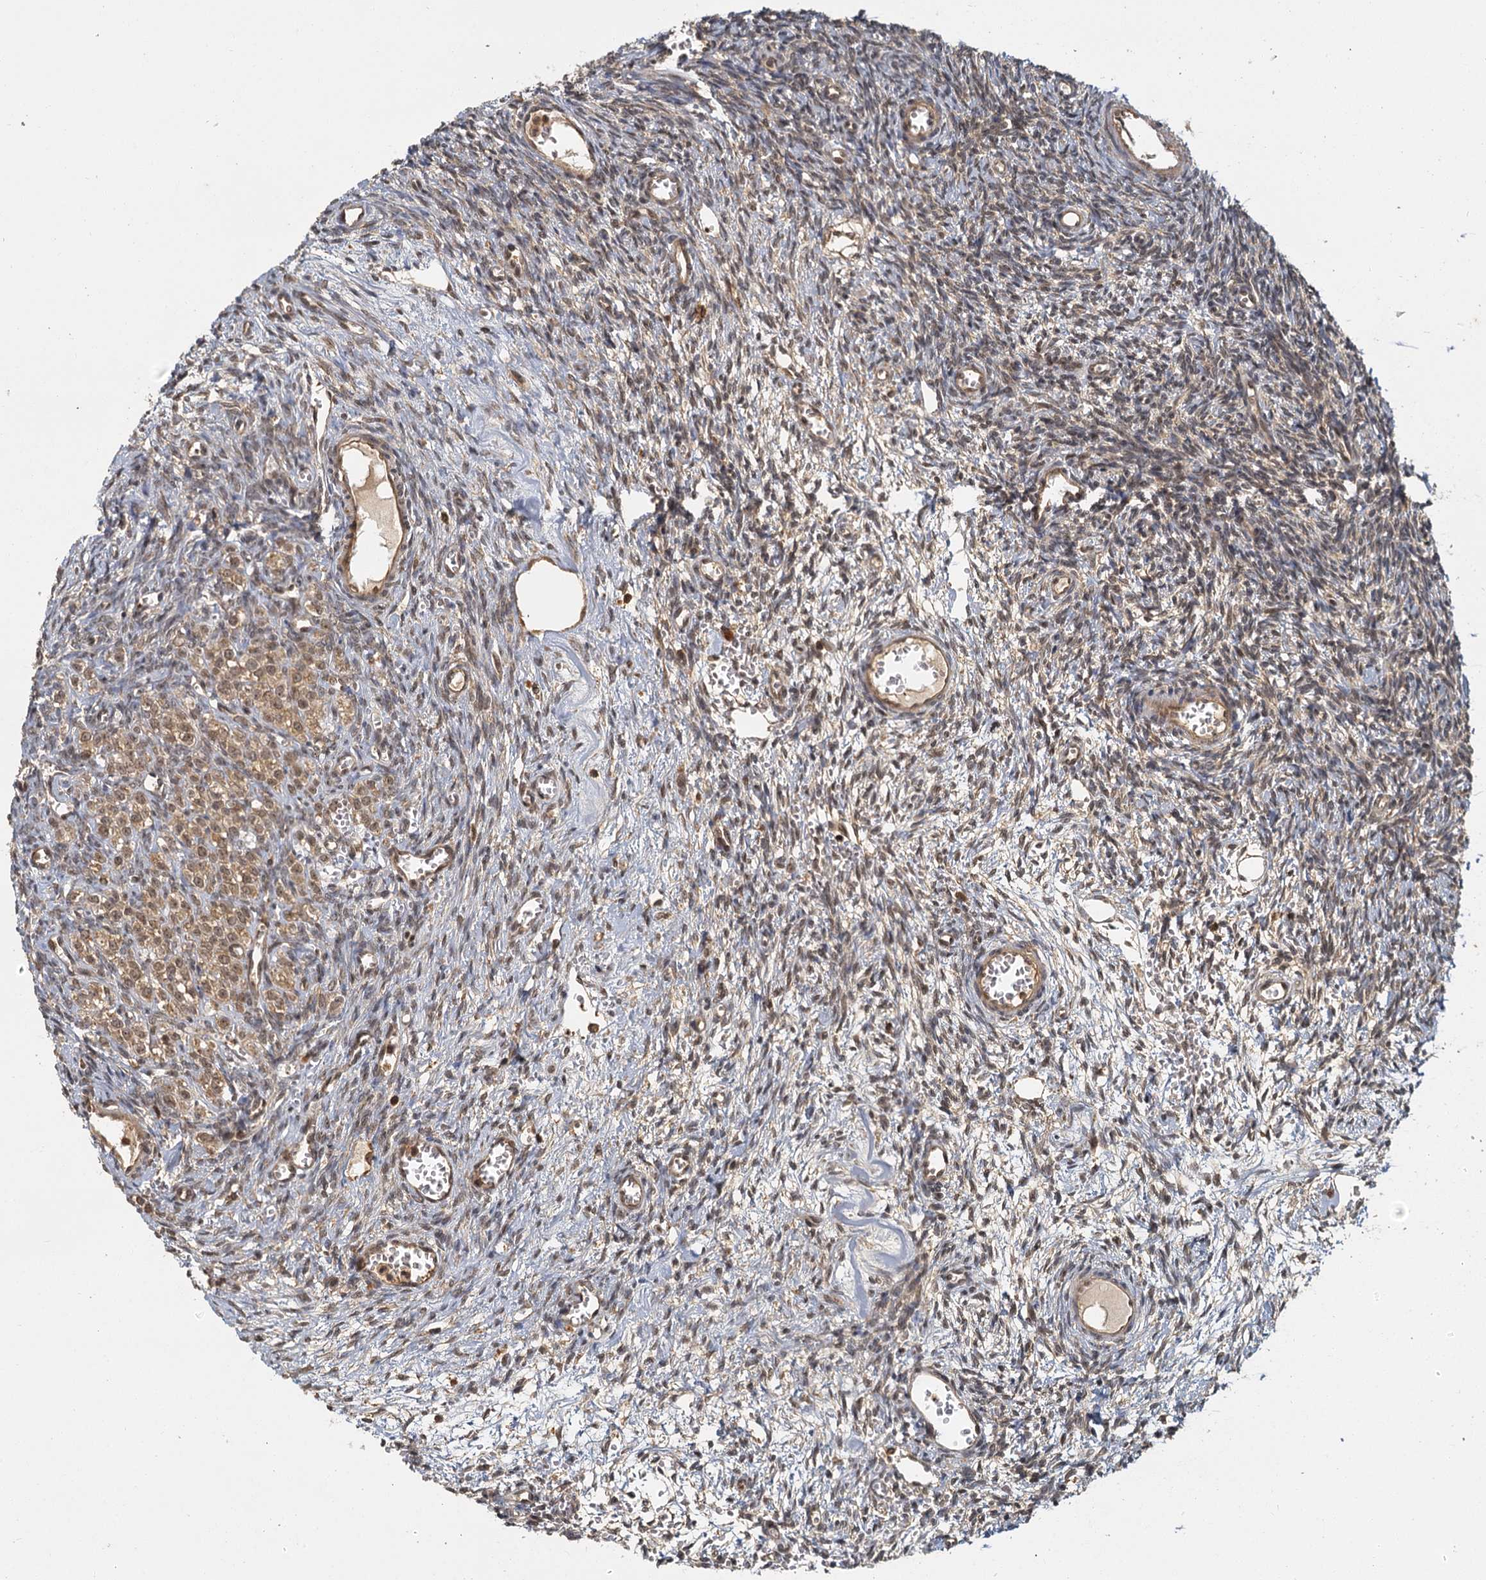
{"staining": {"intensity": "weak", "quantity": ">75%", "location": "cytoplasmic/membranous"}, "tissue": "ovary", "cell_type": "Ovarian stroma cells", "image_type": "normal", "snomed": [{"axis": "morphology", "description": "Normal tissue, NOS"}, {"axis": "topography", "description": "Ovary"}], "caption": "Immunohistochemical staining of benign human ovary exhibits >75% levels of weak cytoplasmic/membranous protein expression in approximately >75% of ovarian stroma cells.", "gene": "ZNF549", "patient": {"sex": "female", "age": 39}}